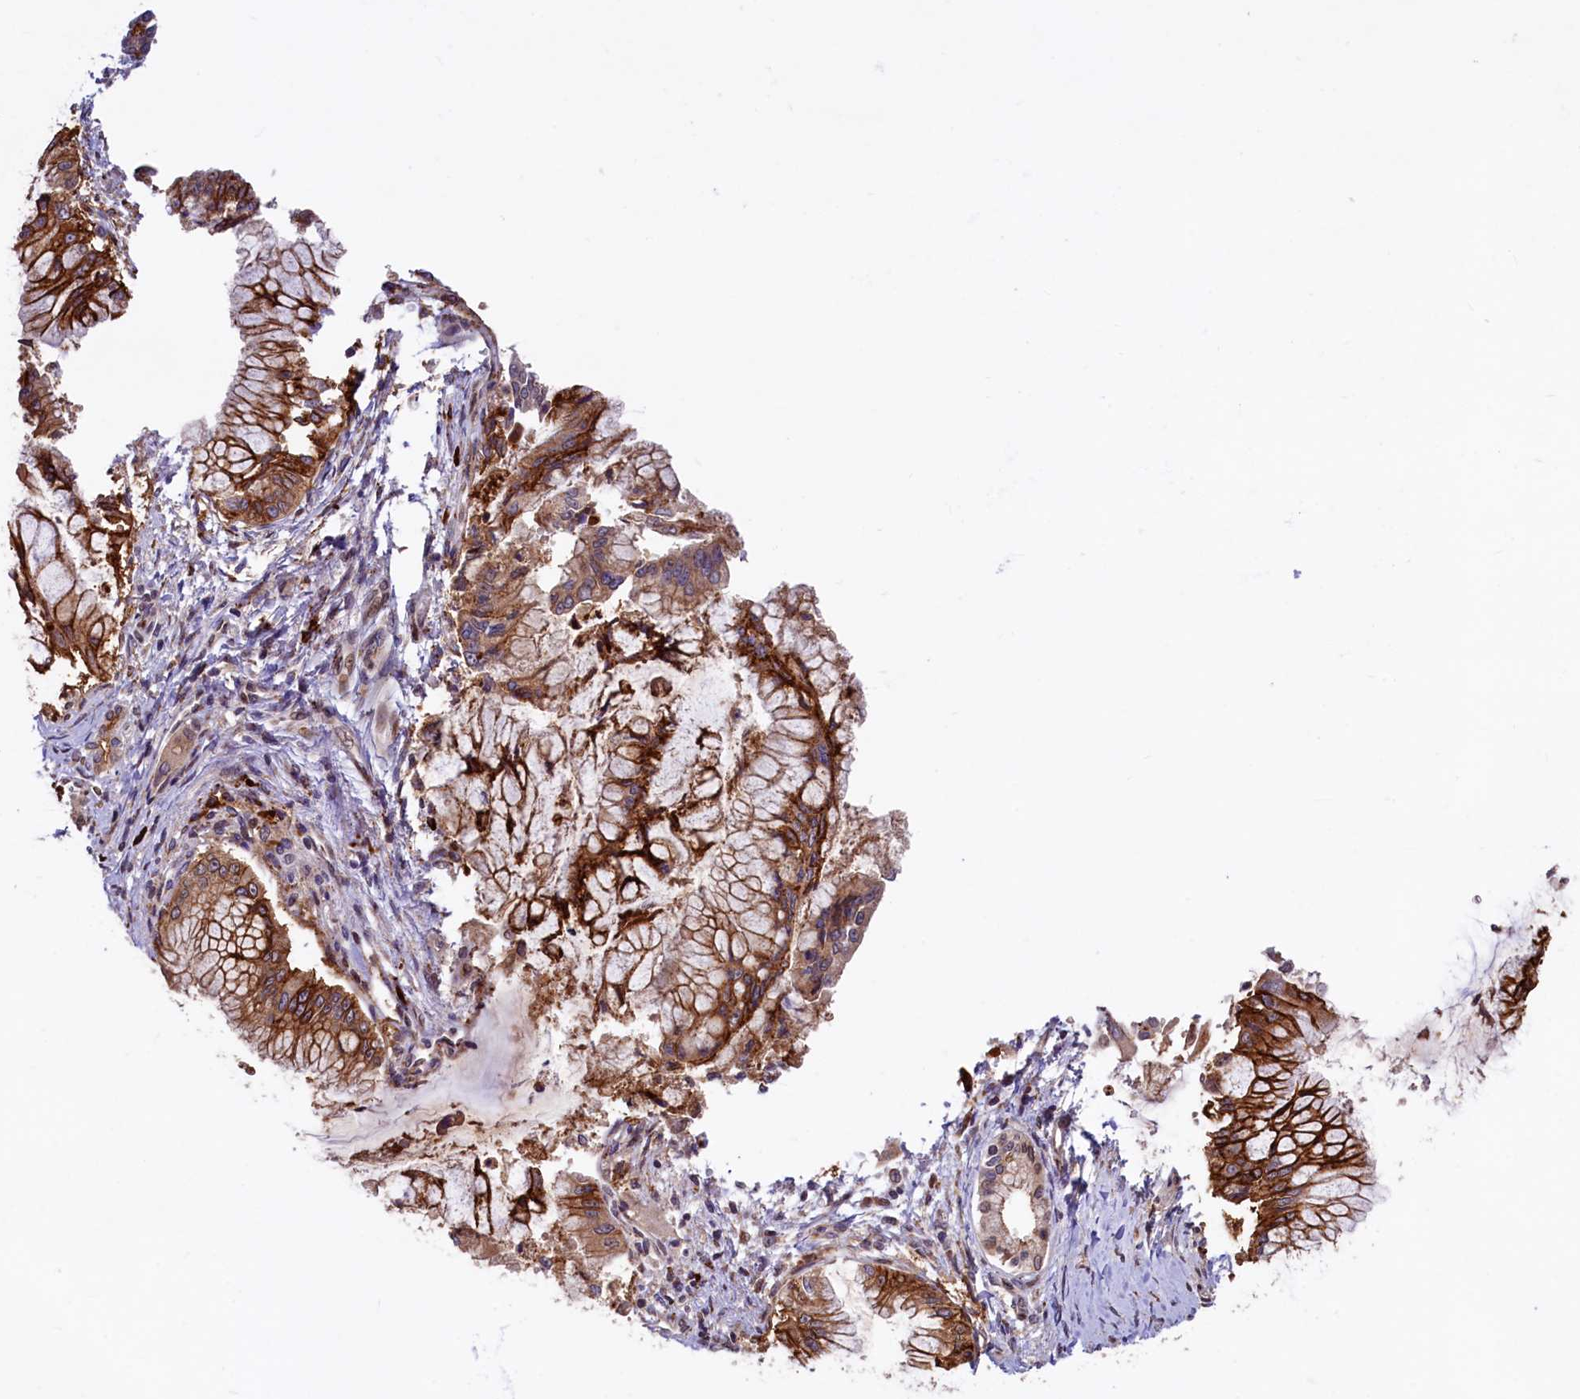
{"staining": {"intensity": "strong", "quantity": ">75%", "location": "cytoplasmic/membranous"}, "tissue": "pancreatic cancer", "cell_type": "Tumor cells", "image_type": "cancer", "snomed": [{"axis": "morphology", "description": "Adenocarcinoma, NOS"}, {"axis": "topography", "description": "Pancreas"}], "caption": "This histopathology image displays immunohistochemistry staining of human pancreatic adenocarcinoma, with high strong cytoplasmic/membranous expression in approximately >75% of tumor cells.", "gene": "C5orf15", "patient": {"sex": "male", "age": 46}}